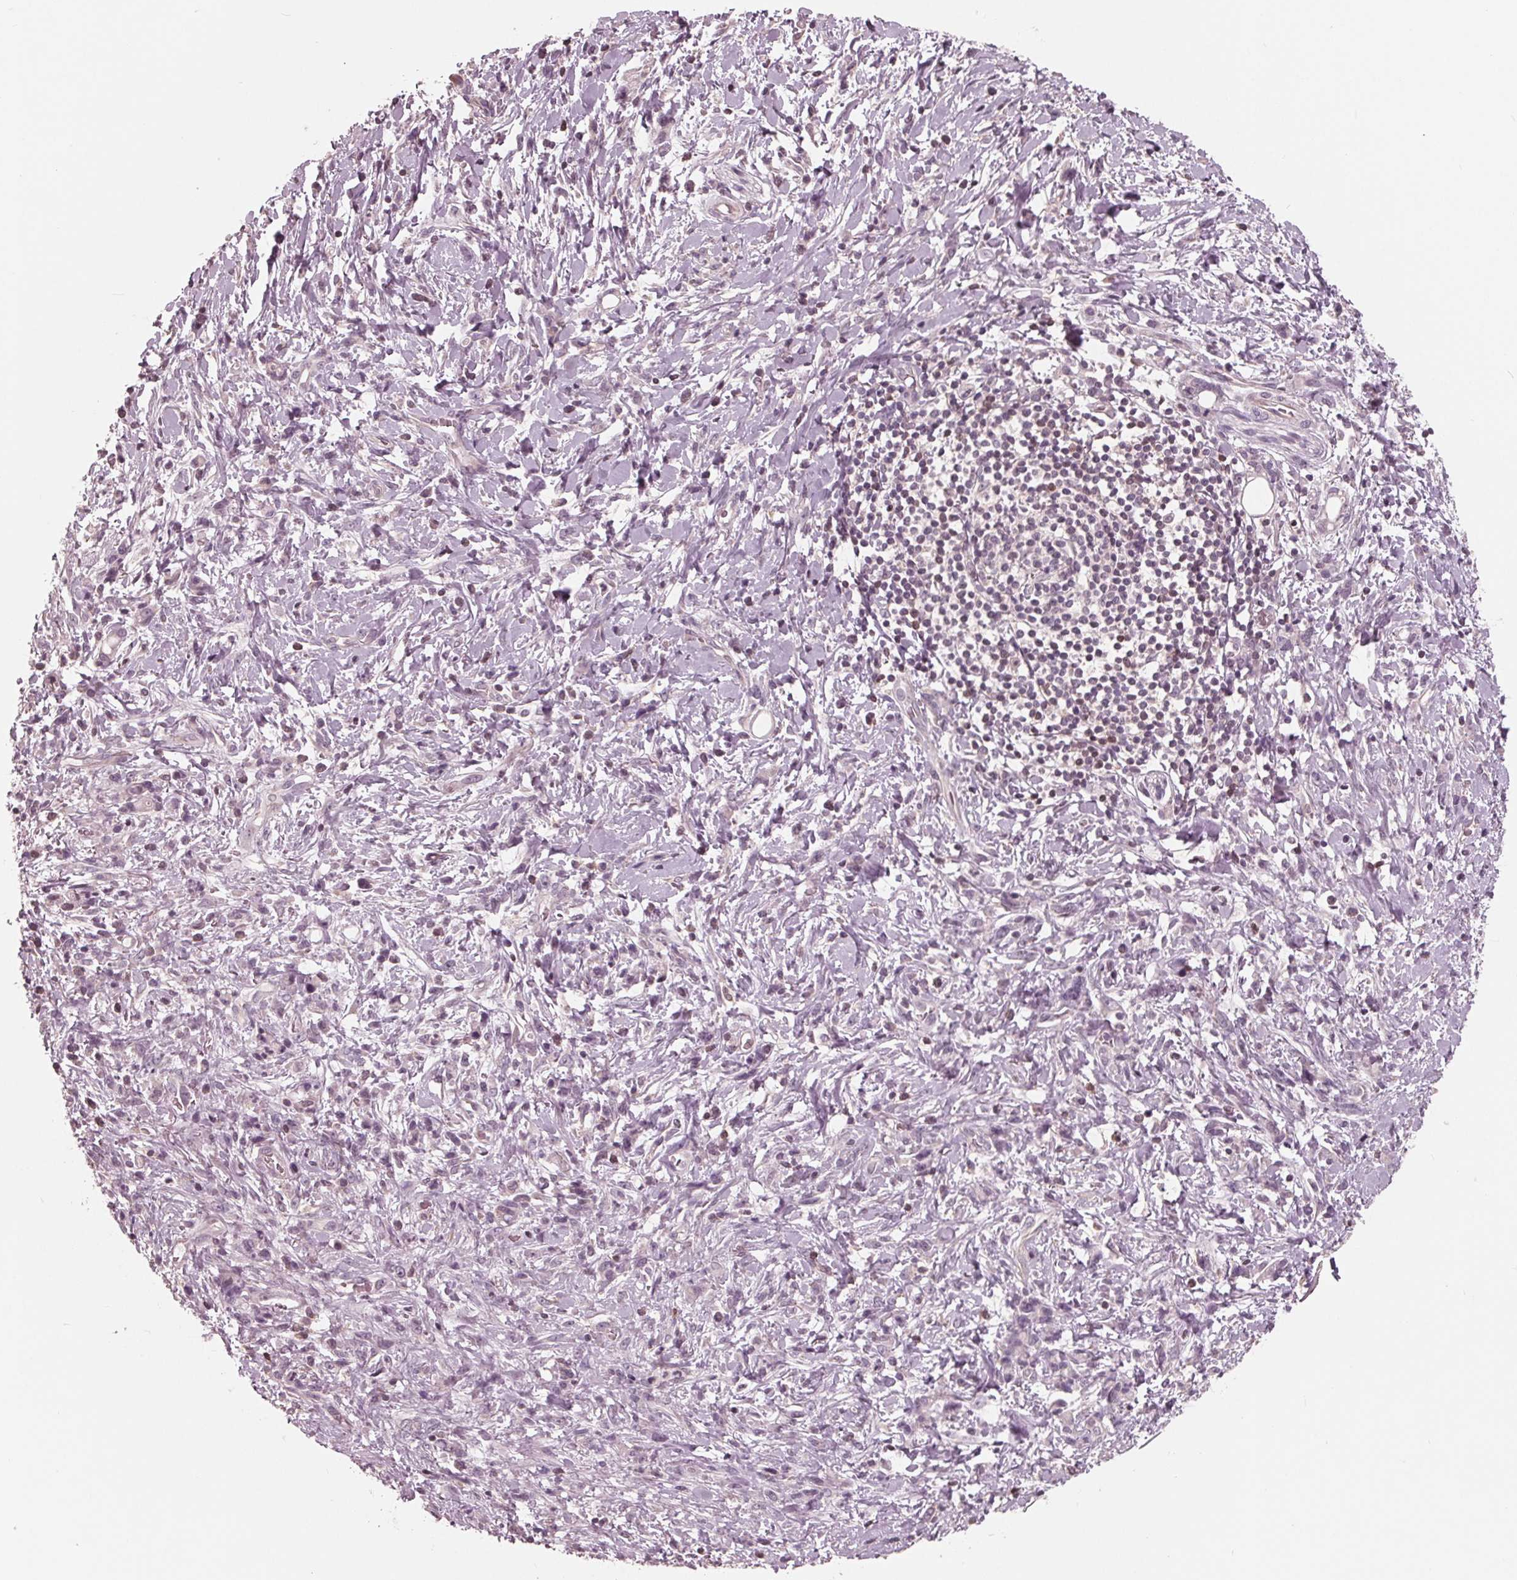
{"staining": {"intensity": "negative", "quantity": "none", "location": "none"}, "tissue": "stomach cancer", "cell_type": "Tumor cells", "image_type": "cancer", "snomed": [{"axis": "morphology", "description": "Adenocarcinoma, NOS"}, {"axis": "topography", "description": "Stomach"}], "caption": "Adenocarcinoma (stomach) stained for a protein using IHC reveals no expression tumor cells.", "gene": "ING3", "patient": {"sex": "female", "age": 84}}